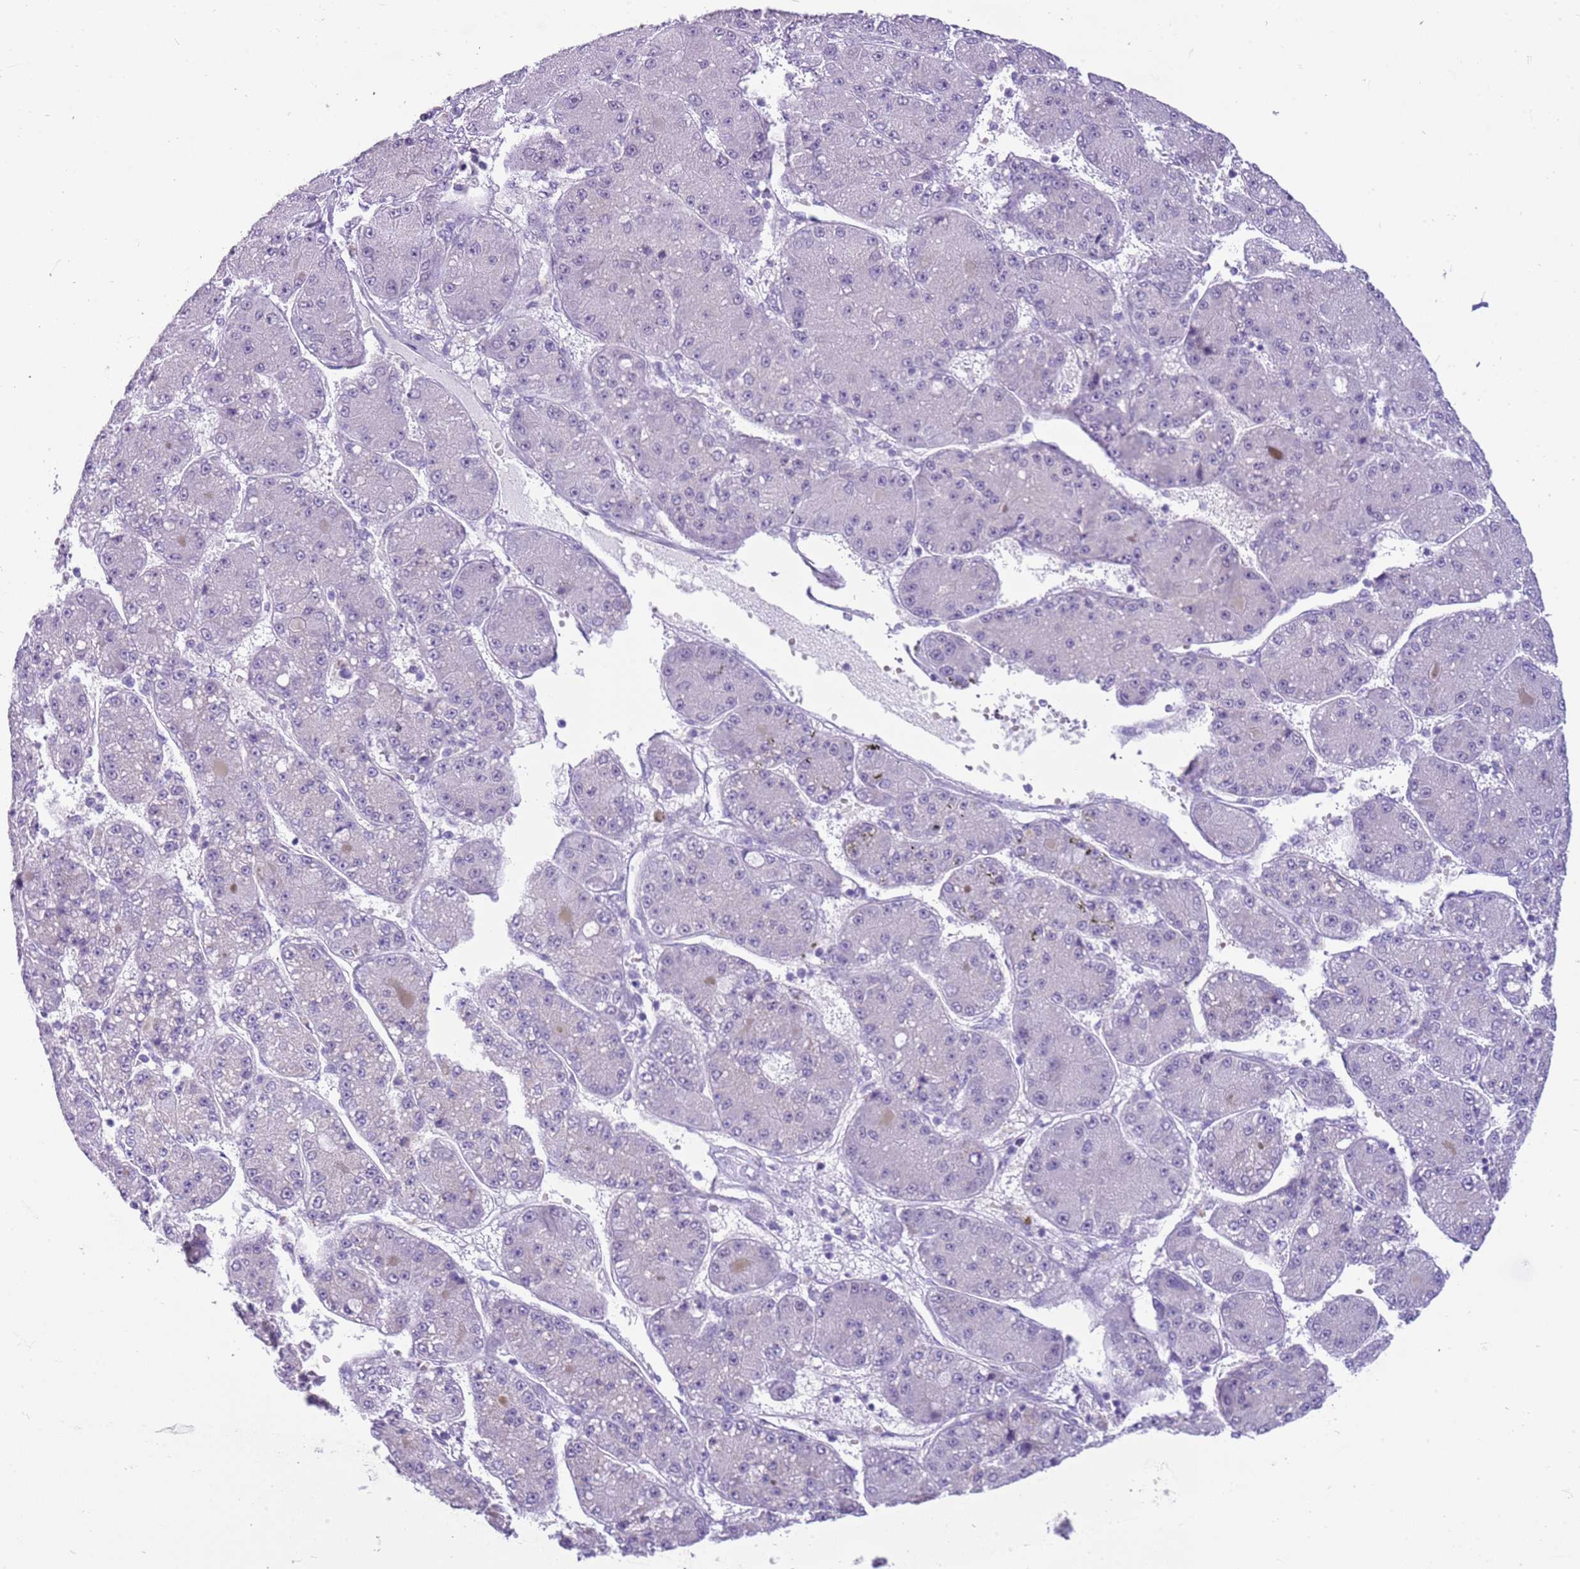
{"staining": {"intensity": "negative", "quantity": "none", "location": "none"}, "tissue": "liver cancer", "cell_type": "Tumor cells", "image_type": "cancer", "snomed": [{"axis": "morphology", "description": "Carcinoma, Hepatocellular, NOS"}, {"axis": "topography", "description": "Liver"}], "caption": "Protein analysis of liver hepatocellular carcinoma exhibits no significant positivity in tumor cells.", "gene": "FAM120C", "patient": {"sex": "male", "age": 67}}